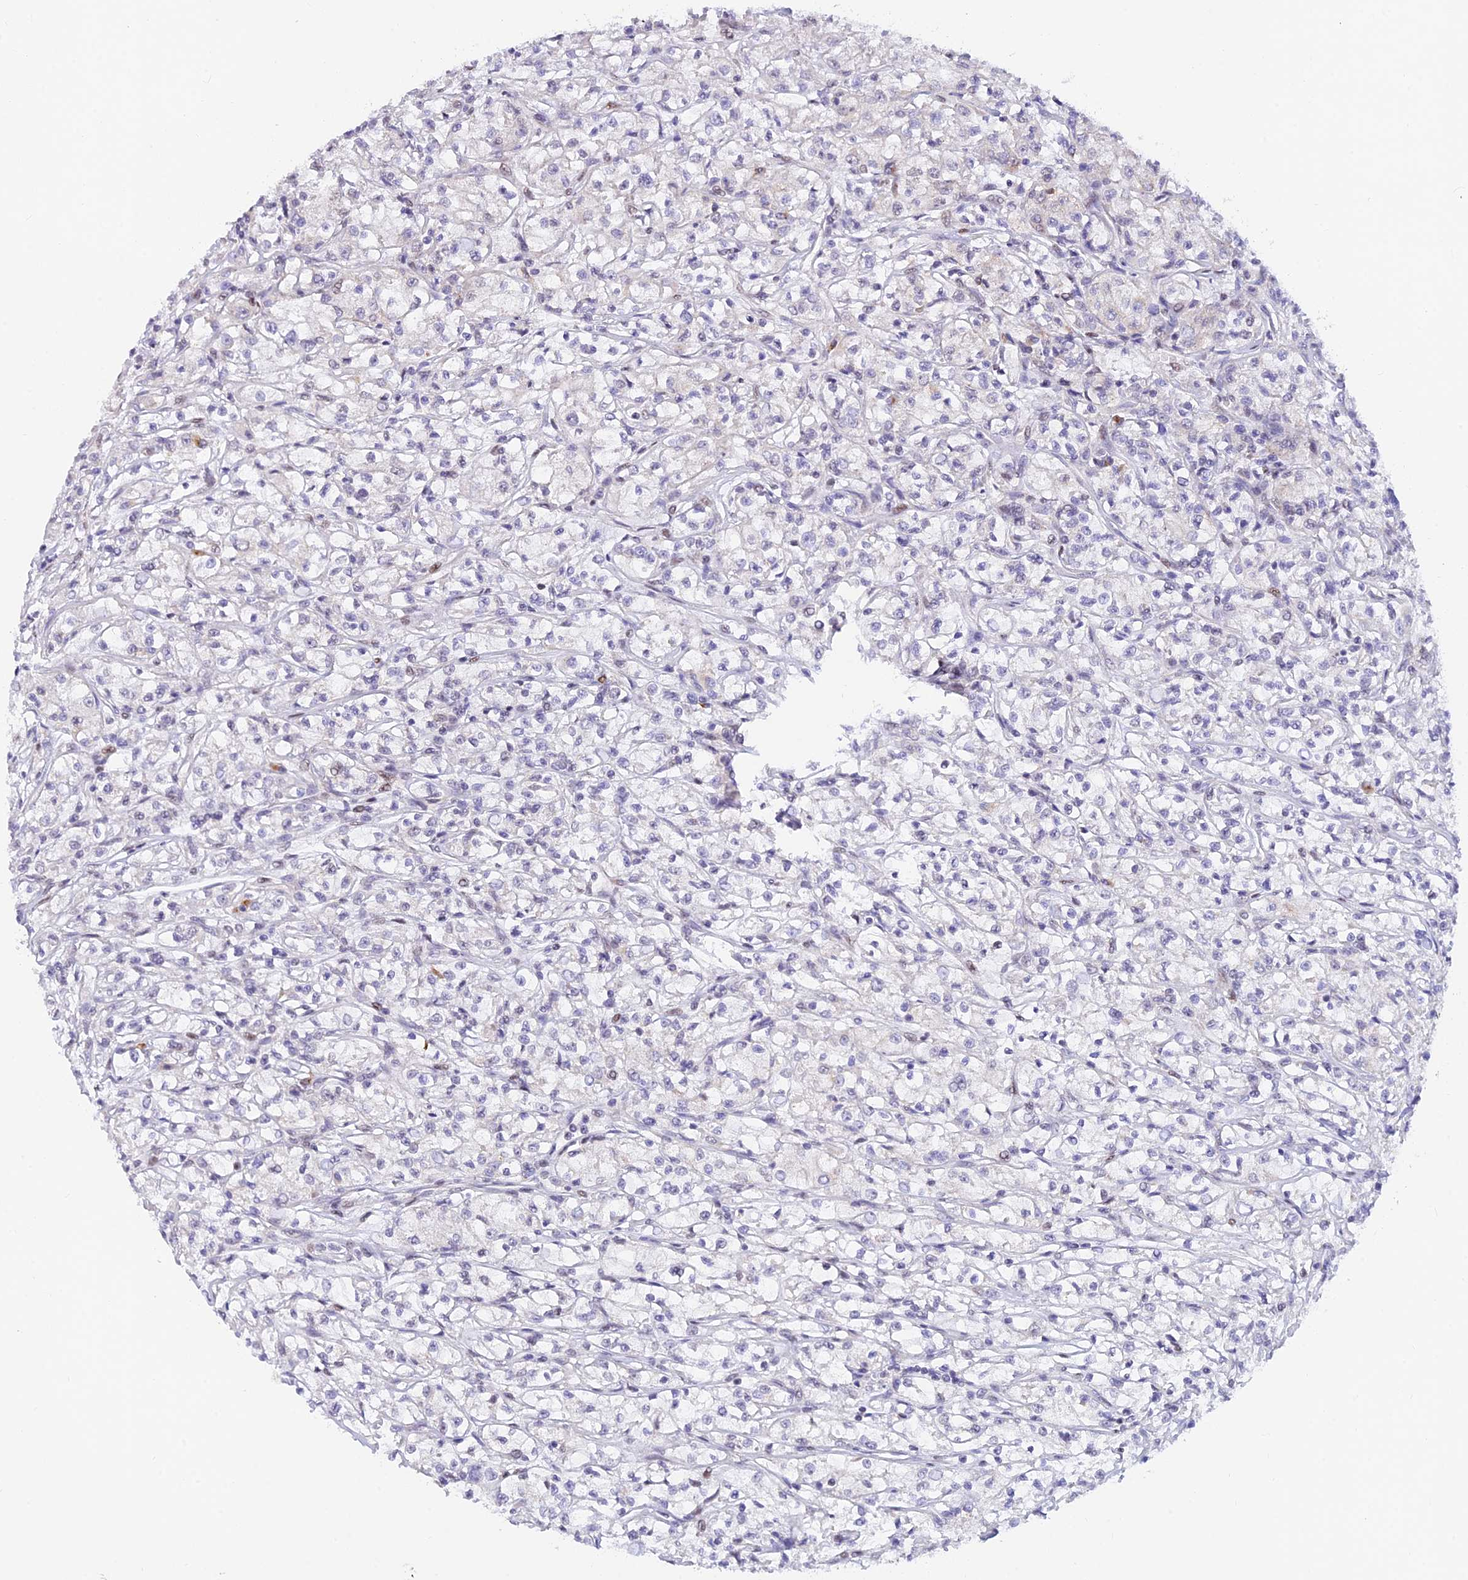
{"staining": {"intensity": "negative", "quantity": "none", "location": "none"}, "tissue": "renal cancer", "cell_type": "Tumor cells", "image_type": "cancer", "snomed": [{"axis": "morphology", "description": "Adenocarcinoma, NOS"}, {"axis": "topography", "description": "Kidney"}], "caption": "A photomicrograph of human adenocarcinoma (renal) is negative for staining in tumor cells.", "gene": "INKA1", "patient": {"sex": "female", "age": 59}}